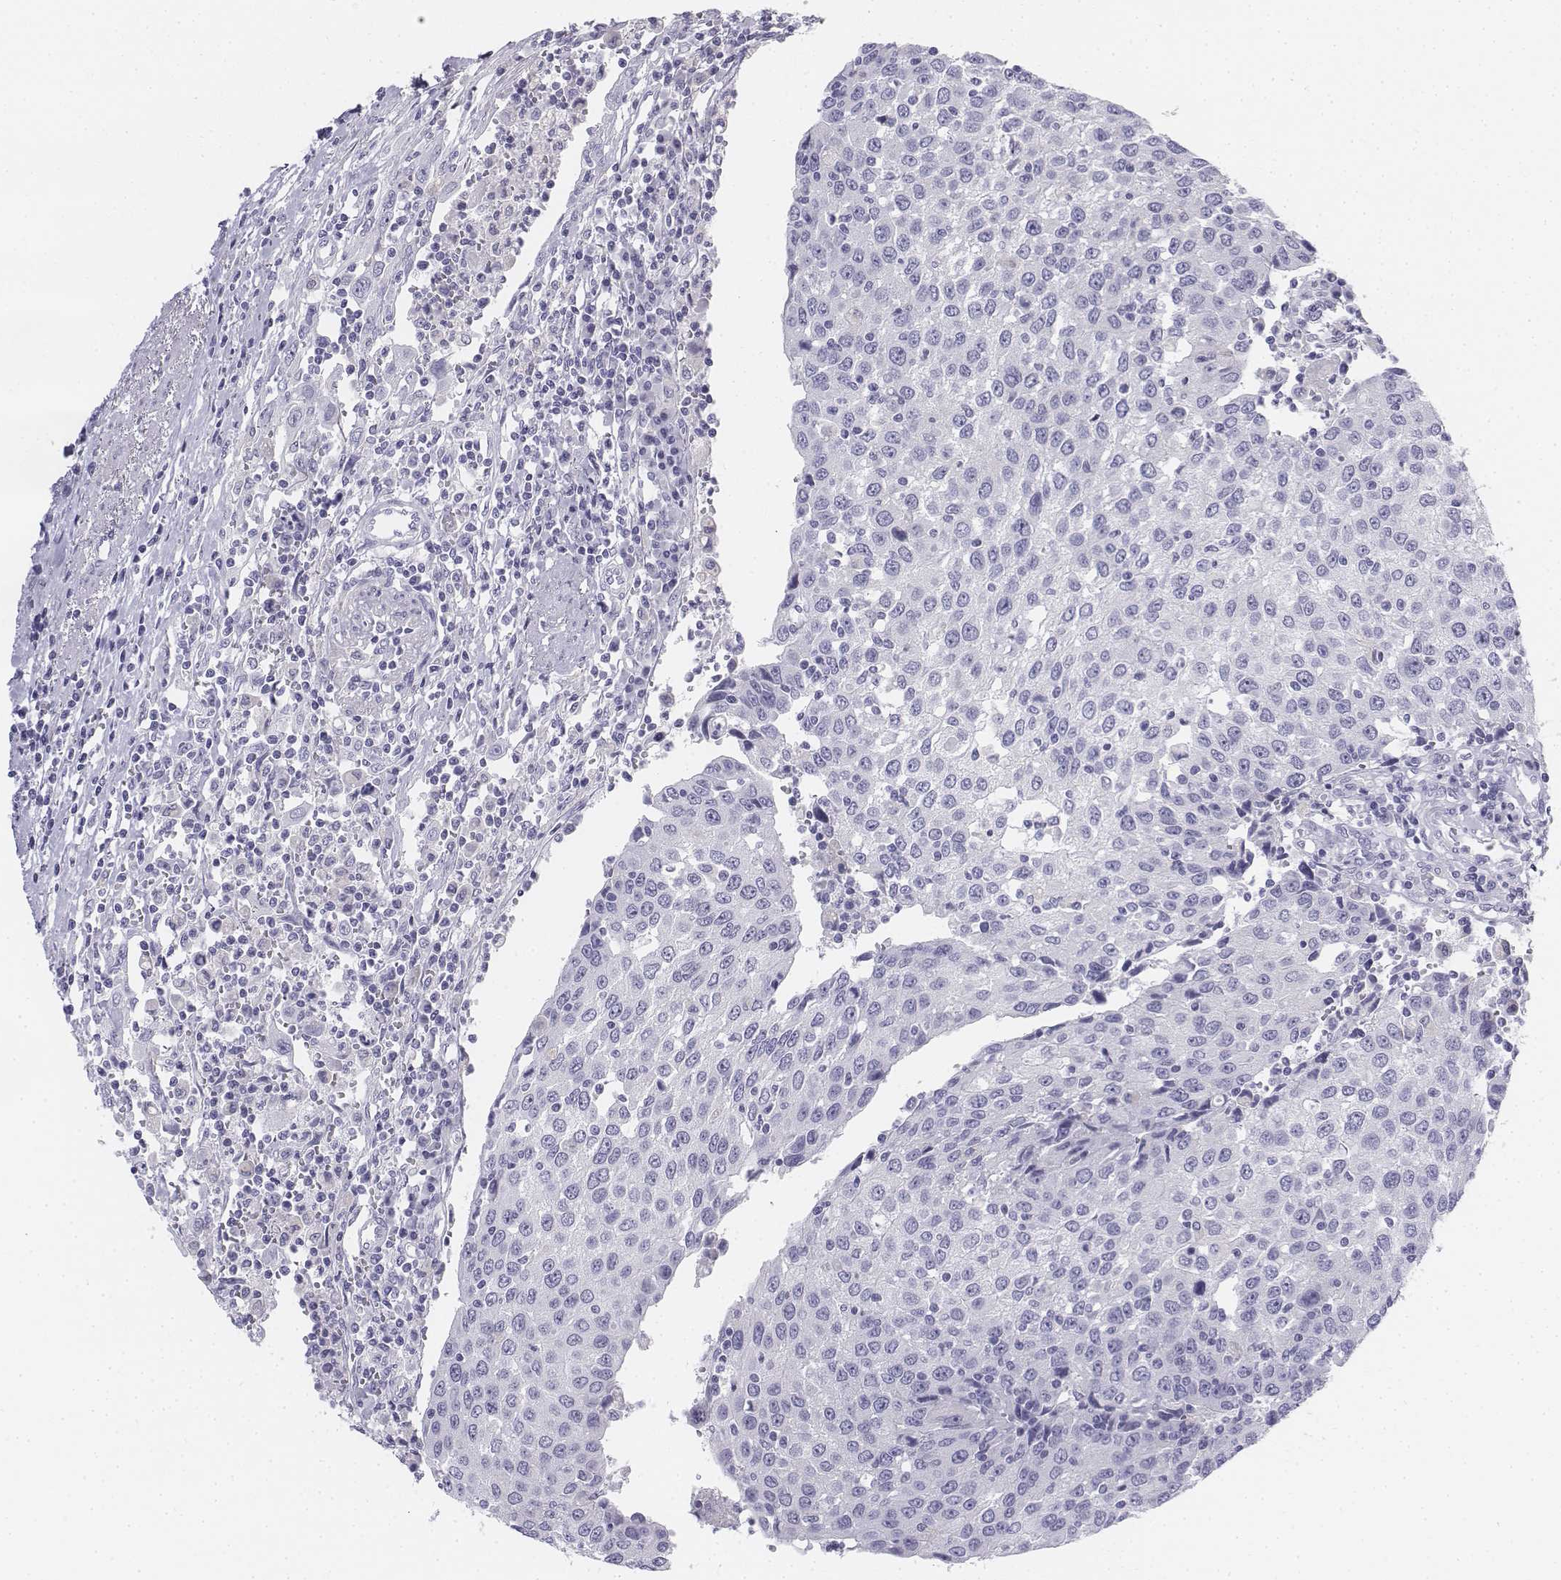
{"staining": {"intensity": "negative", "quantity": "none", "location": "none"}, "tissue": "urothelial cancer", "cell_type": "Tumor cells", "image_type": "cancer", "snomed": [{"axis": "morphology", "description": "Urothelial carcinoma, High grade"}, {"axis": "topography", "description": "Urinary bladder"}], "caption": "Tumor cells show no significant protein expression in urothelial carcinoma (high-grade).", "gene": "TH", "patient": {"sex": "female", "age": 85}}